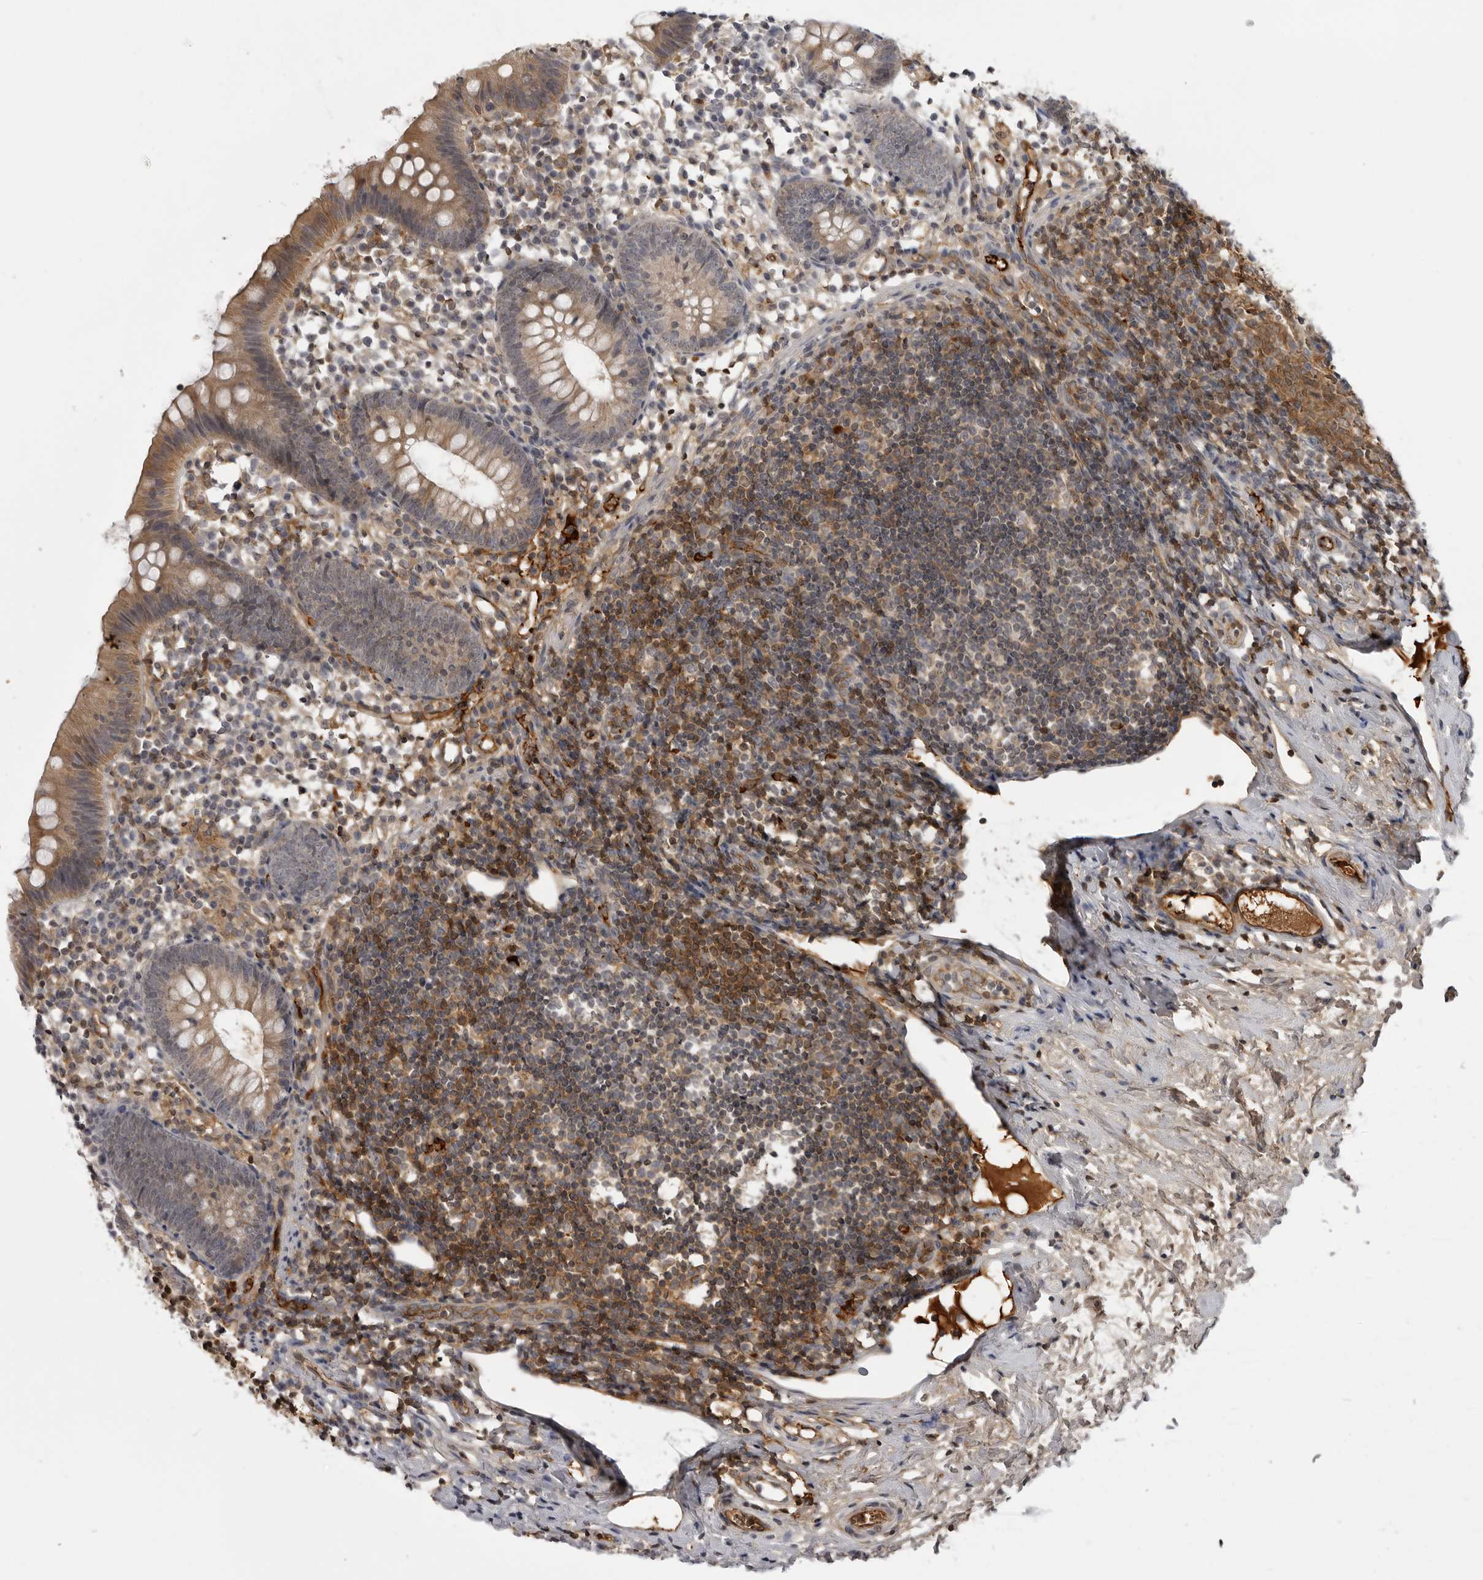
{"staining": {"intensity": "moderate", "quantity": "25%-75%", "location": "cytoplasmic/membranous"}, "tissue": "appendix", "cell_type": "Glandular cells", "image_type": "normal", "snomed": [{"axis": "morphology", "description": "Normal tissue, NOS"}, {"axis": "topography", "description": "Appendix"}], "caption": "This is a micrograph of immunohistochemistry (IHC) staining of benign appendix, which shows moderate positivity in the cytoplasmic/membranous of glandular cells.", "gene": "PLEKHF2", "patient": {"sex": "female", "age": 20}}